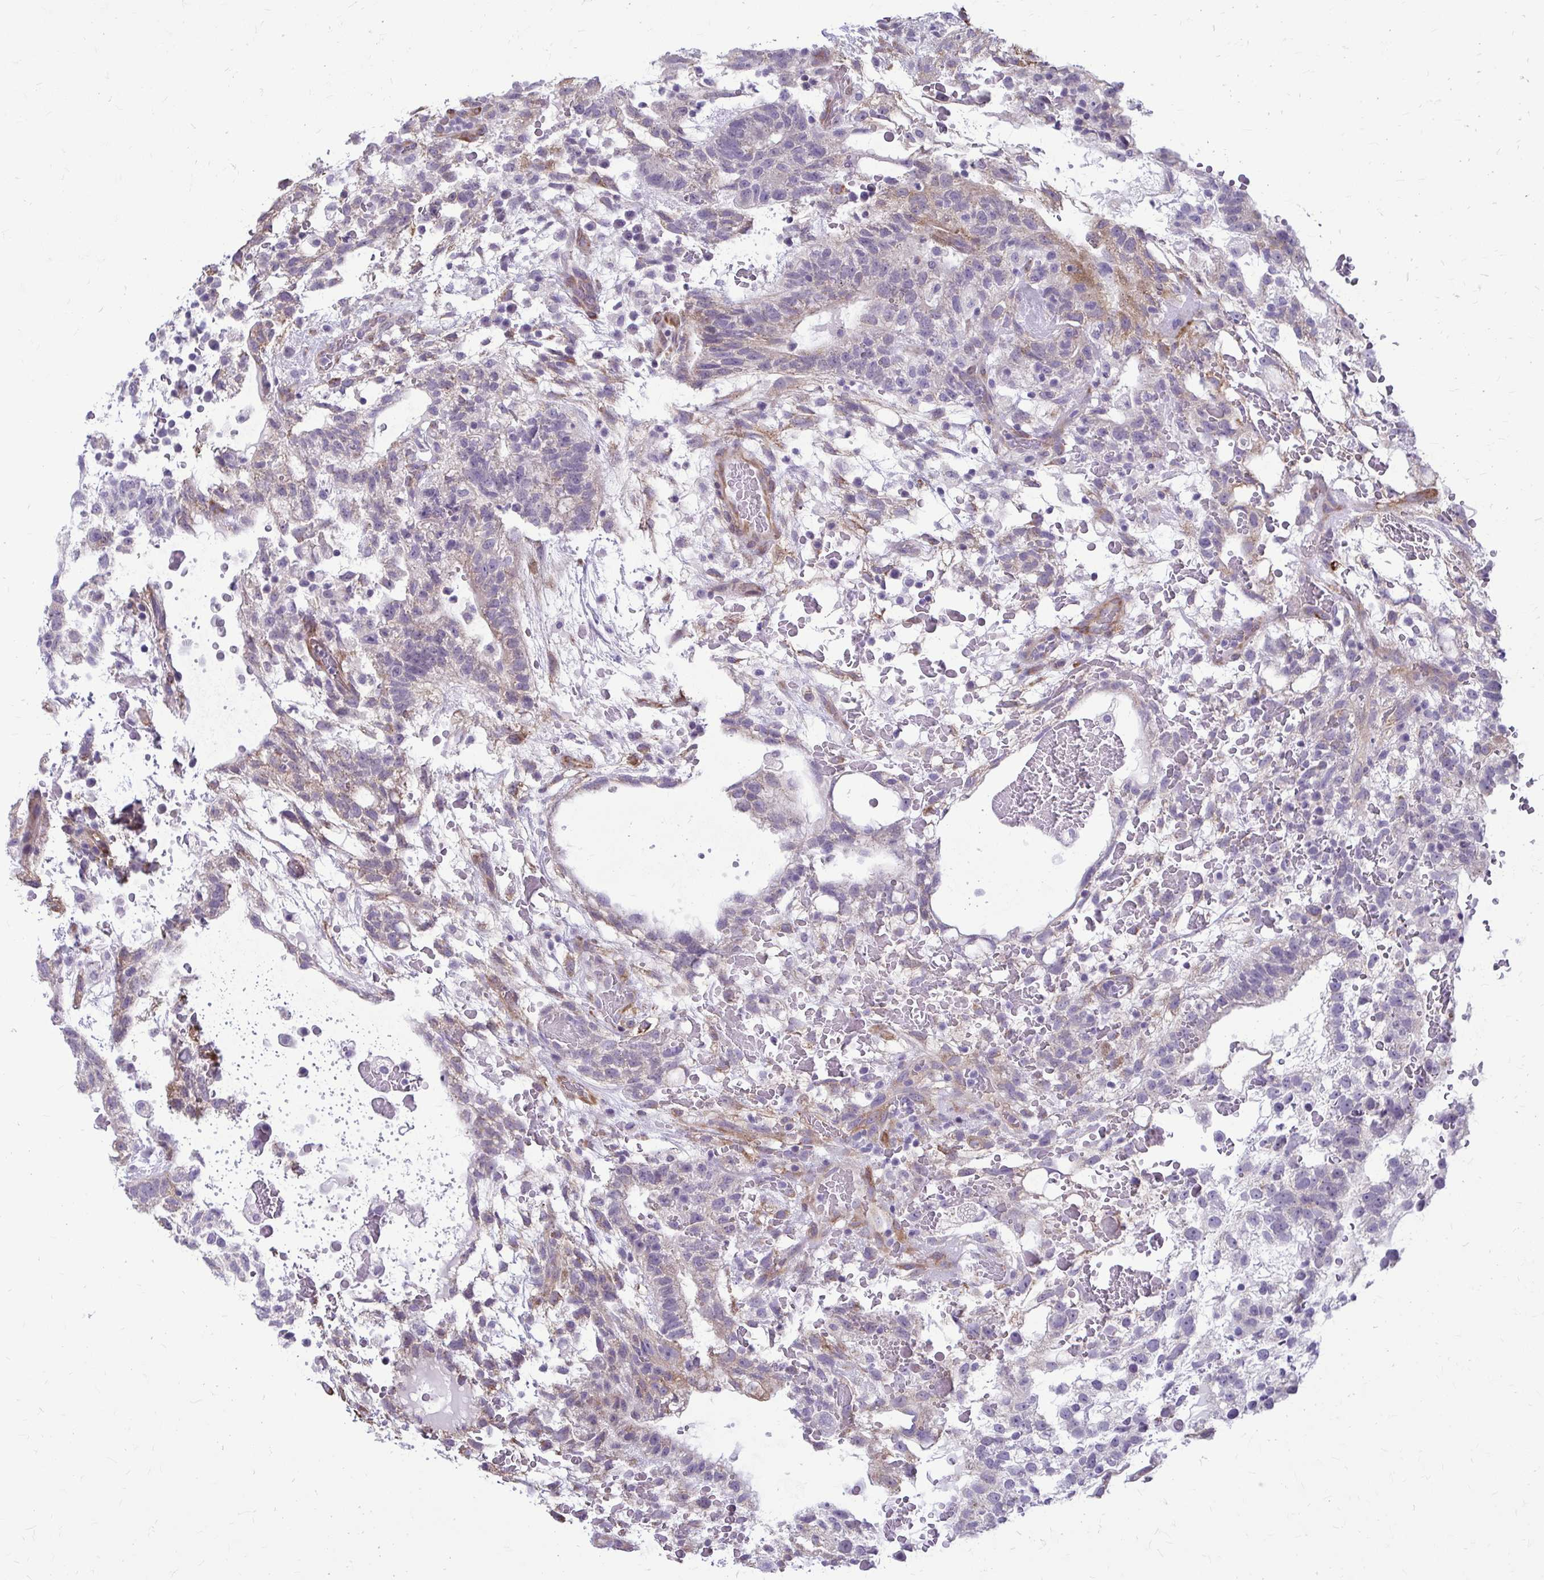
{"staining": {"intensity": "moderate", "quantity": "<25%", "location": "cytoplasmic/membranous"}, "tissue": "testis cancer", "cell_type": "Tumor cells", "image_type": "cancer", "snomed": [{"axis": "morphology", "description": "Normal tissue, NOS"}, {"axis": "morphology", "description": "Carcinoma, Embryonal, NOS"}, {"axis": "topography", "description": "Testis"}], "caption": "Brown immunohistochemical staining in human testis cancer reveals moderate cytoplasmic/membranous positivity in approximately <25% of tumor cells.", "gene": "DEPP1", "patient": {"sex": "male", "age": 32}}